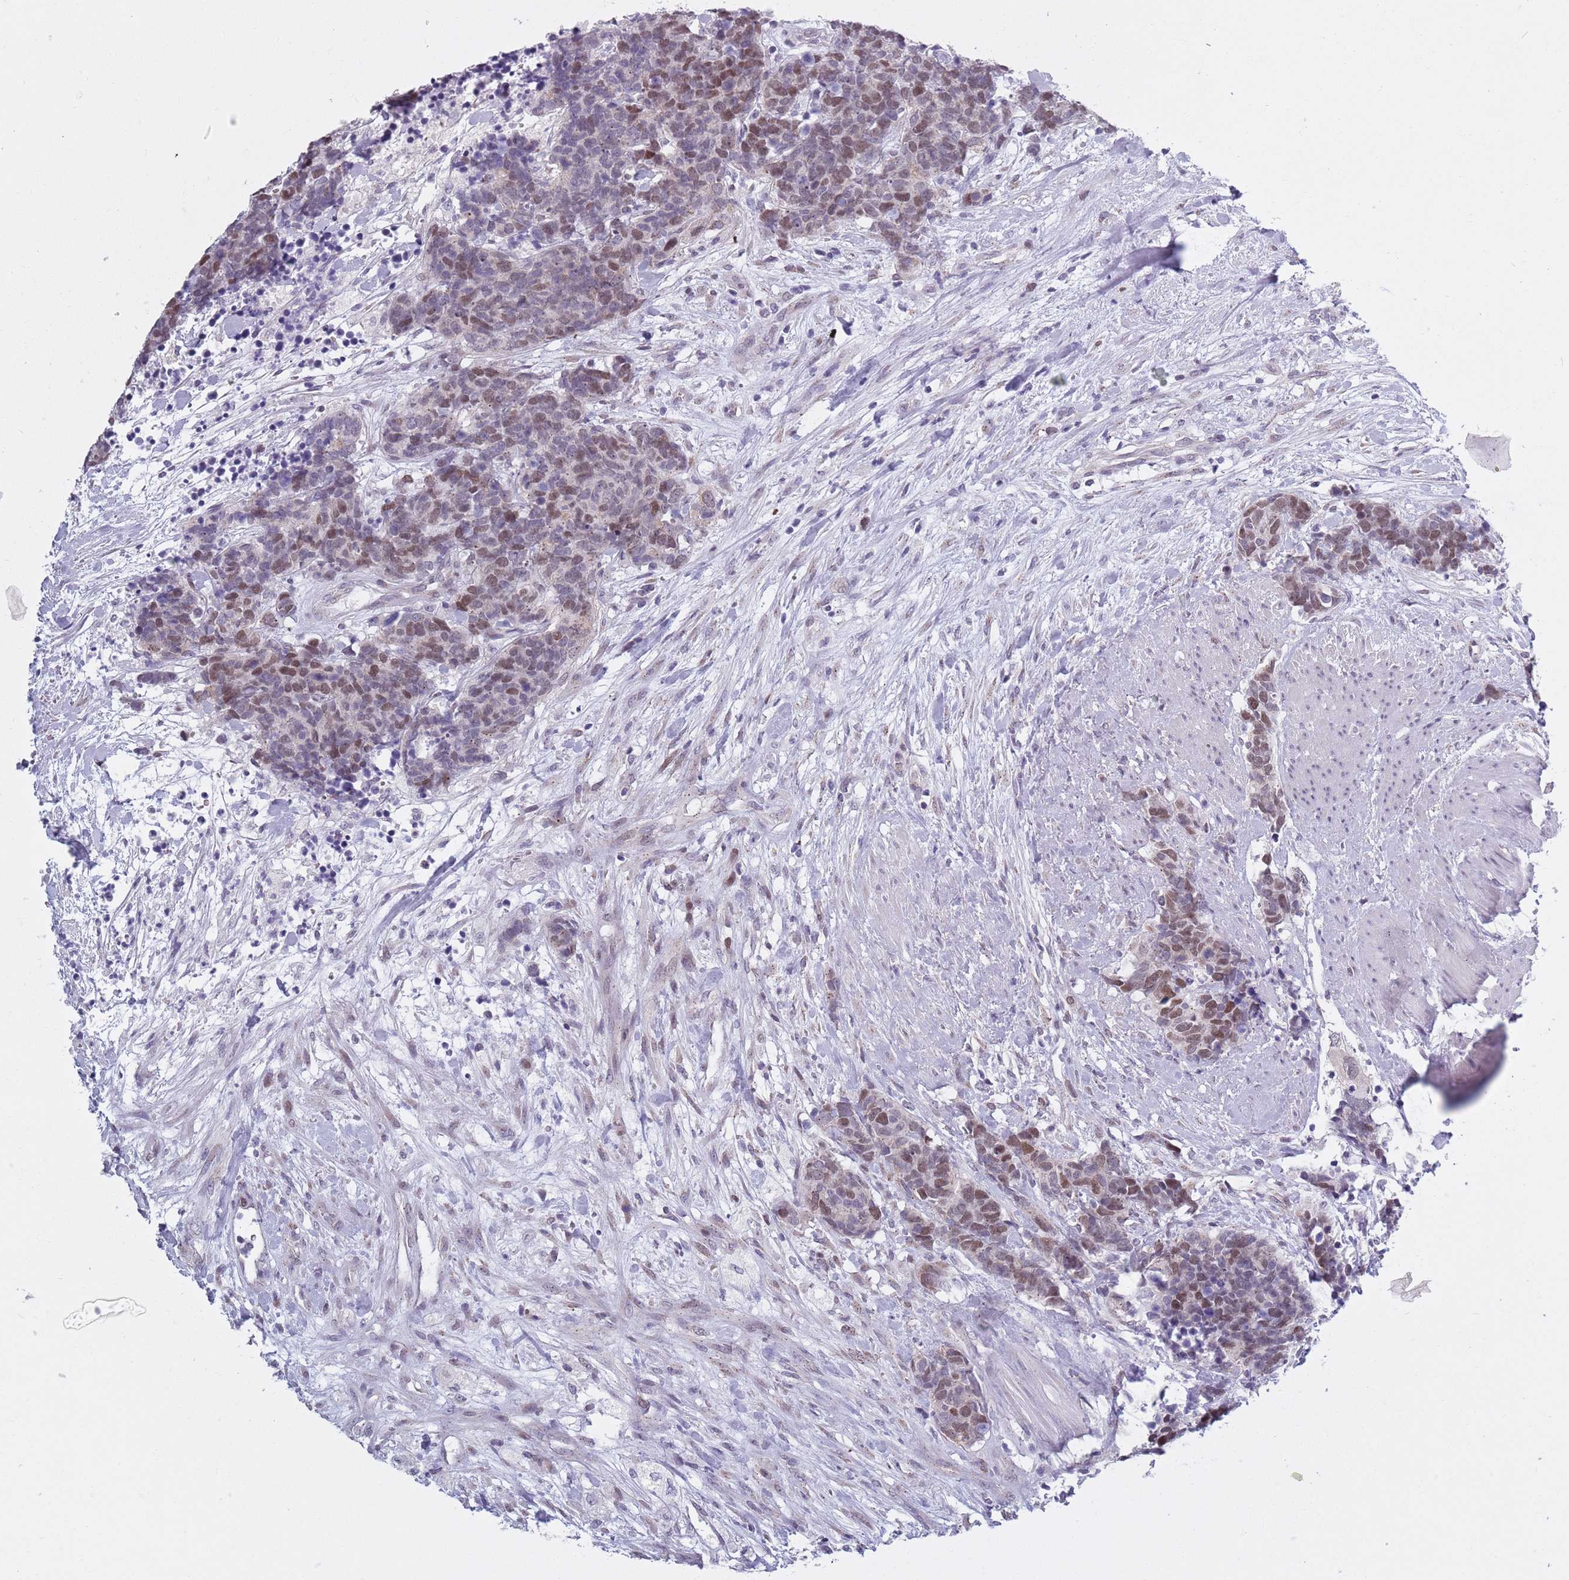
{"staining": {"intensity": "moderate", "quantity": "25%-75%", "location": "nuclear"}, "tissue": "carcinoid", "cell_type": "Tumor cells", "image_type": "cancer", "snomed": [{"axis": "morphology", "description": "Carcinoma, NOS"}, {"axis": "morphology", "description": "Carcinoid, malignant, NOS"}, {"axis": "topography", "description": "Prostate"}], "caption": "This histopathology image displays IHC staining of carcinoid, with medium moderate nuclear staining in approximately 25%-75% of tumor cells.", "gene": "ZKSCAN2", "patient": {"sex": "male", "age": 57}}